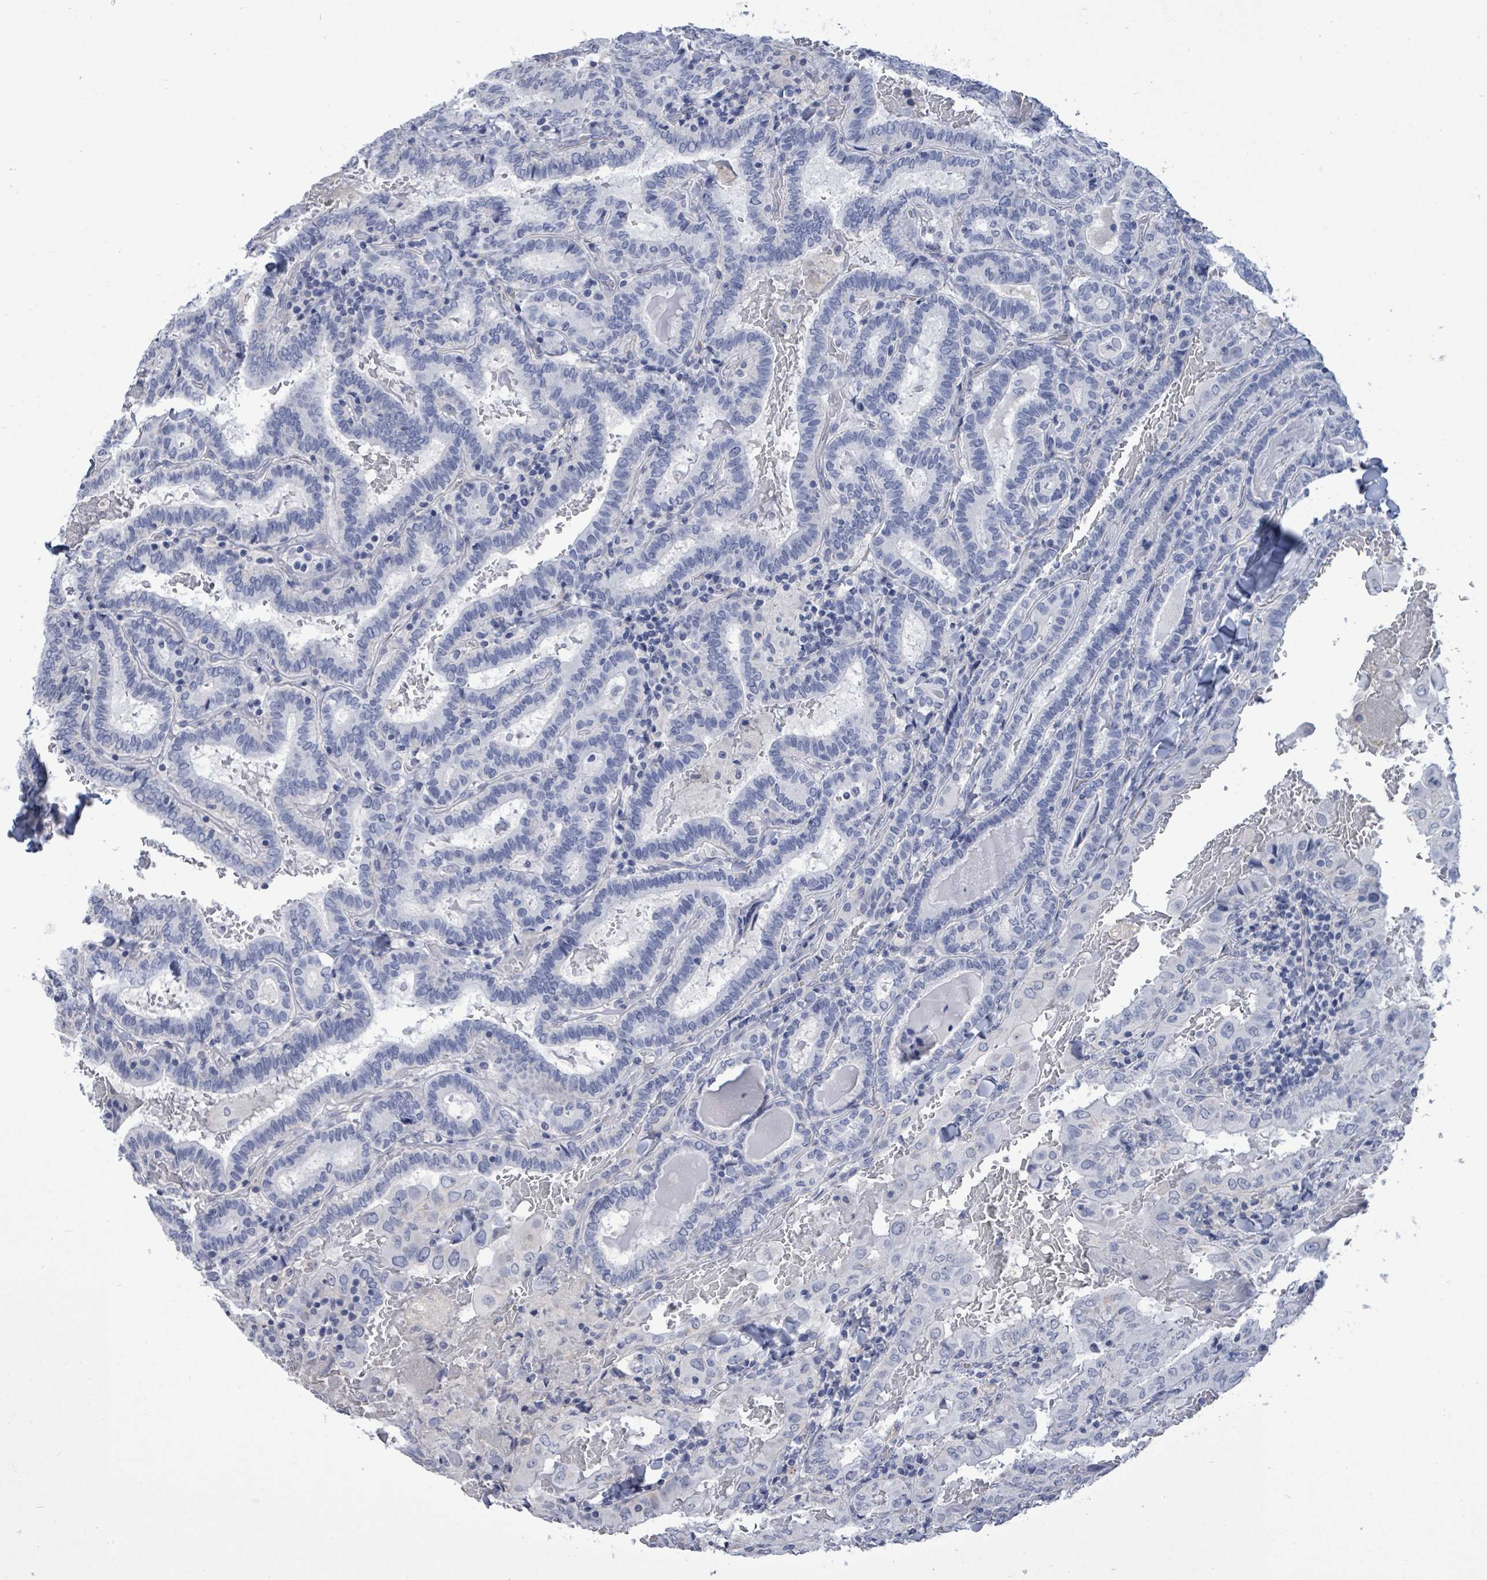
{"staining": {"intensity": "negative", "quantity": "none", "location": "none"}, "tissue": "thyroid cancer", "cell_type": "Tumor cells", "image_type": "cancer", "snomed": [{"axis": "morphology", "description": "Papillary adenocarcinoma, NOS"}, {"axis": "topography", "description": "Thyroid gland"}], "caption": "IHC image of human papillary adenocarcinoma (thyroid) stained for a protein (brown), which shows no staining in tumor cells.", "gene": "CT45A5", "patient": {"sex": "female", "age": 72}}